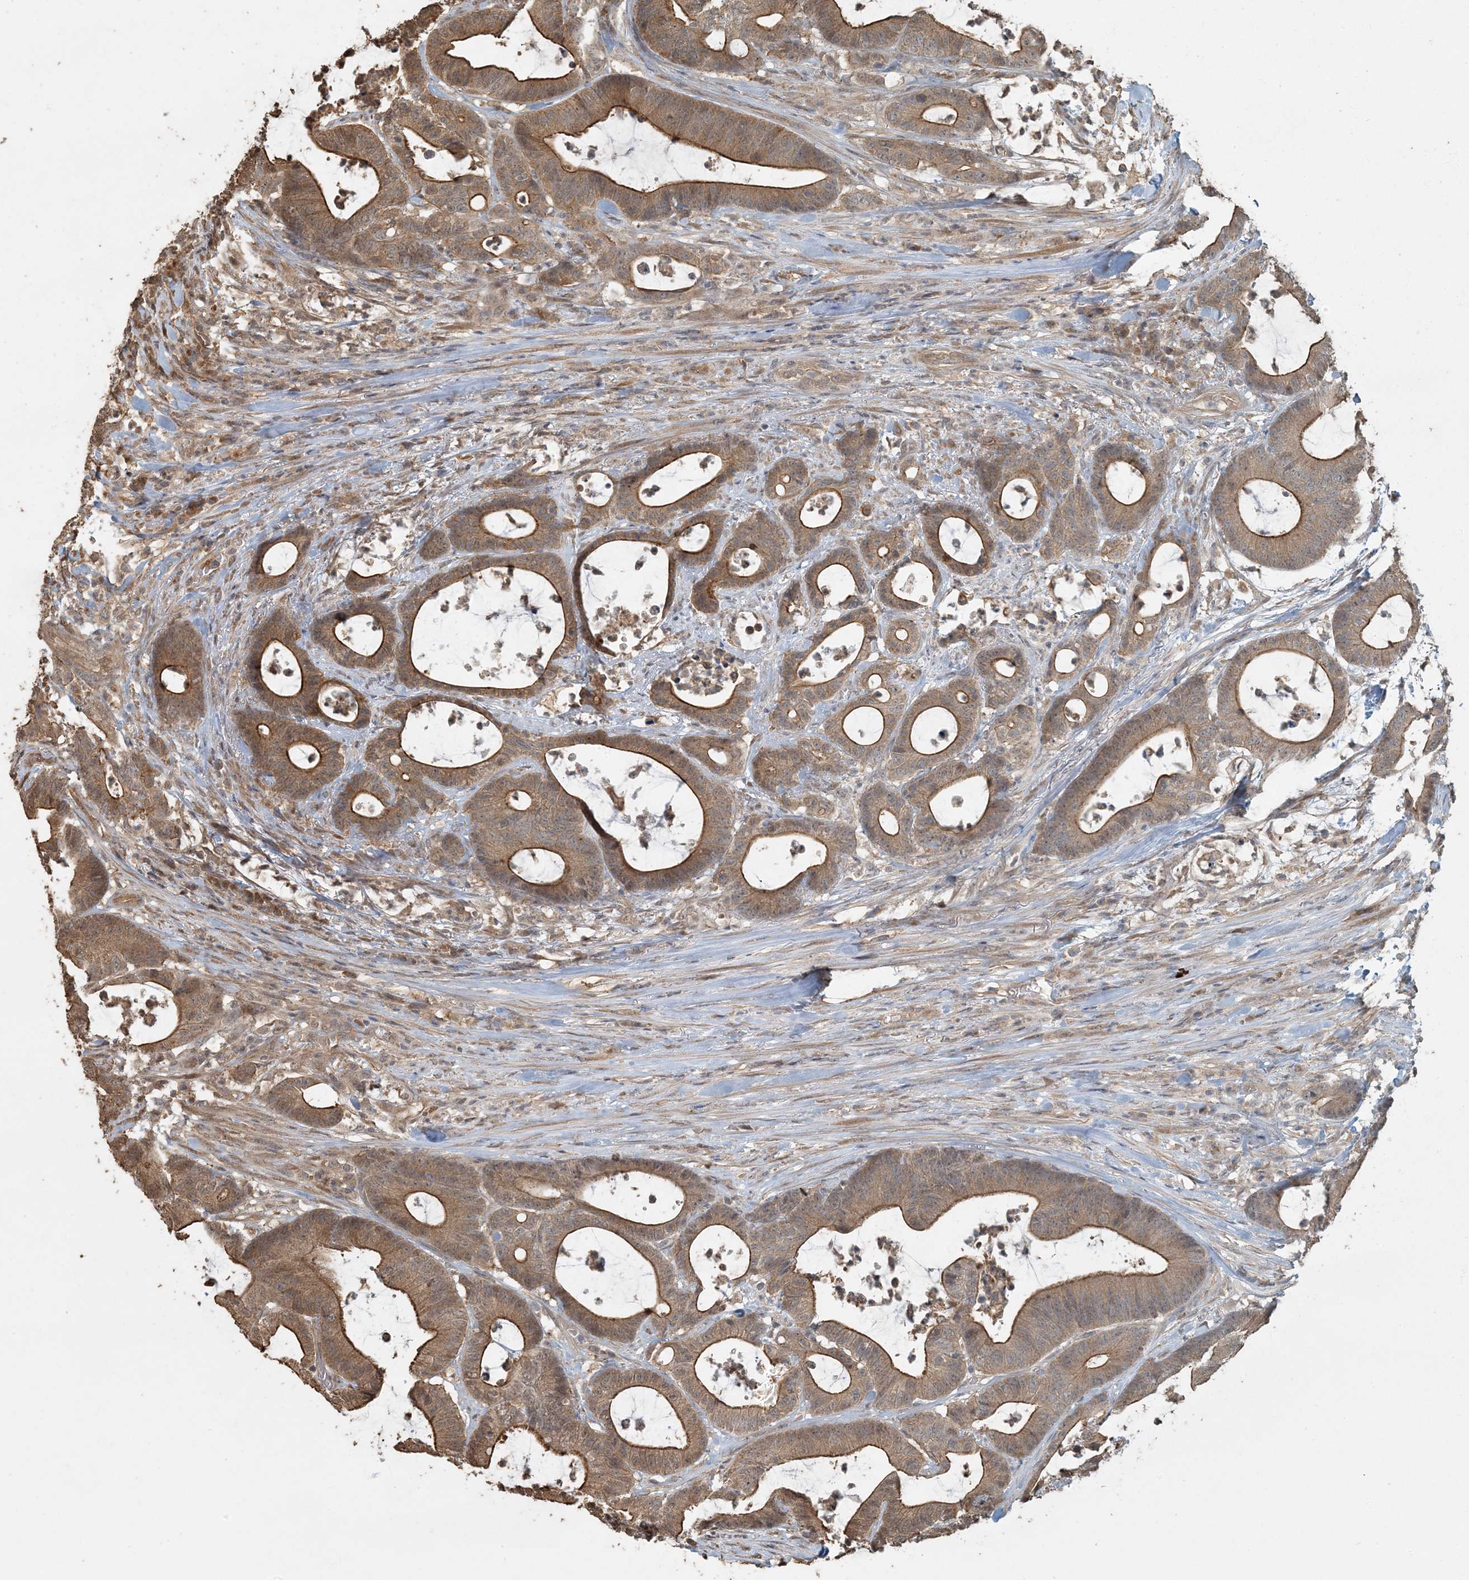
{"staining": {"intensity": "moderate", "quantity": ">75%", "location": "cytoplasmic/membranous"}, "tissue": "colorectal cancer", "cell_type": "Tumor cells", "image_type": "cancer", "snomed": [{"axis": "morphology", "description": "Adenocarcinoma, NOS"}, {"axis": "topography", "description": "Colon"}], "caption": "Immunohistochemistry staining of colorectal cancer (adenocarcinoma), which demonstrates medium levels of moderate cytoplasmic/membranous expression in approximately >75% of tumor cells indicating moderate cytoplasmic/membranous protein staining. The staining was performed using DAB (3,3'-diaminobenzidine) (brown) for protein detection and nuclei were counterstained in hematoxylin (blue).", "gene": "AK9", "patient": {"sex": "female", "age": 84}}